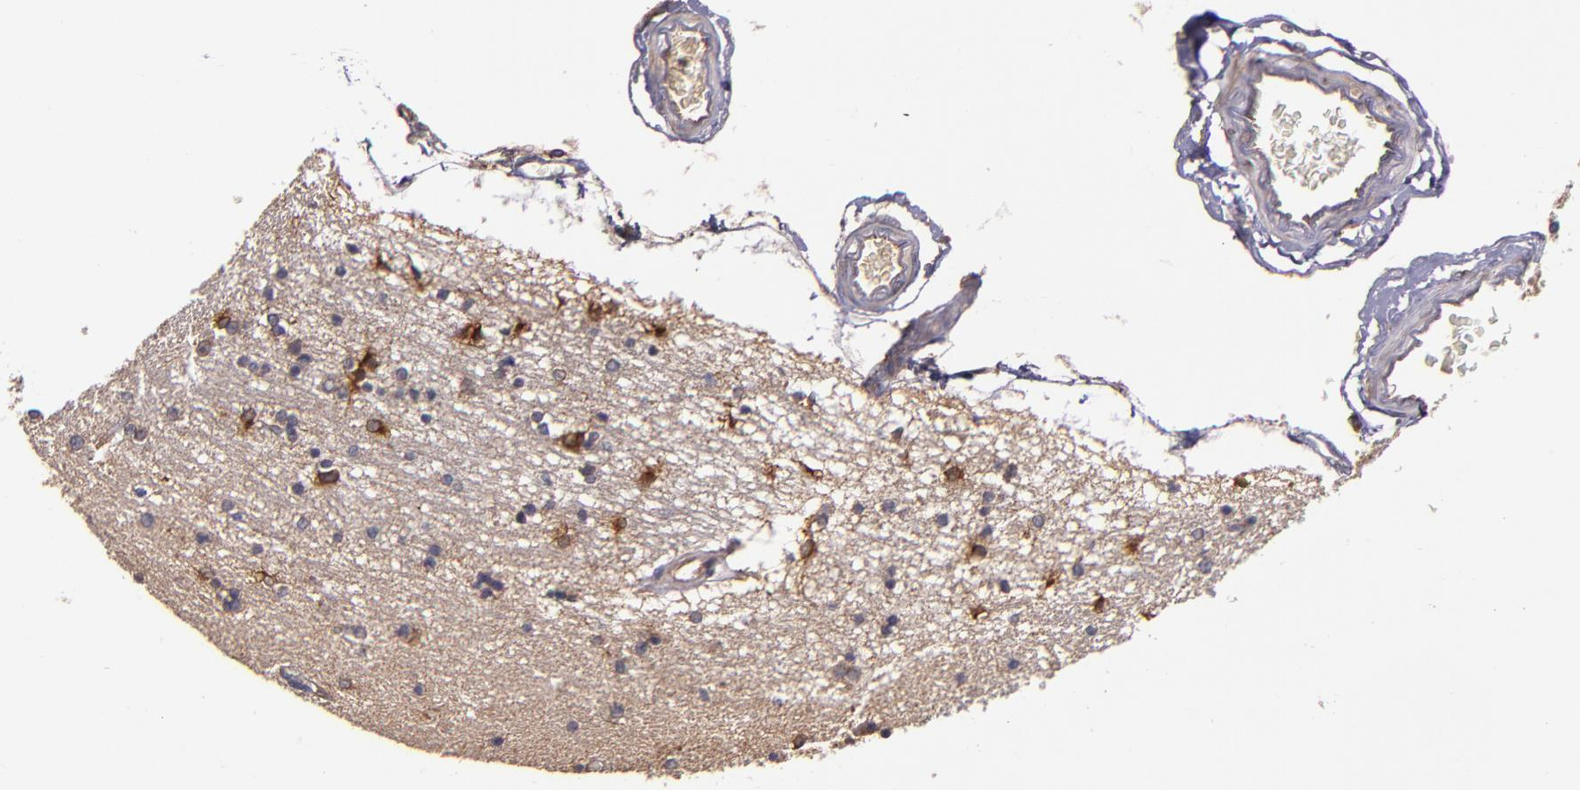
{"staining": {"intensity": "negative", "quantity": "none", "location": "none"}, "tissue": "hippocampus", "cell_type": "Glial cells", "image_type": "normal", "snomed": [{"axis": "morphology", "description": "Normal tissue, NOS"}, {"axis": "topography", "description": "Hippocampus"}], "caption": "Immunohistochemistry image of unremarkable human hippocampus stained for a protein (brown), which displays no staining in glial cells. (IHC, brightfield microscopy, high magnification).", "gene": "PRAF2", "patient": {"sex": "female", "age": 54}}